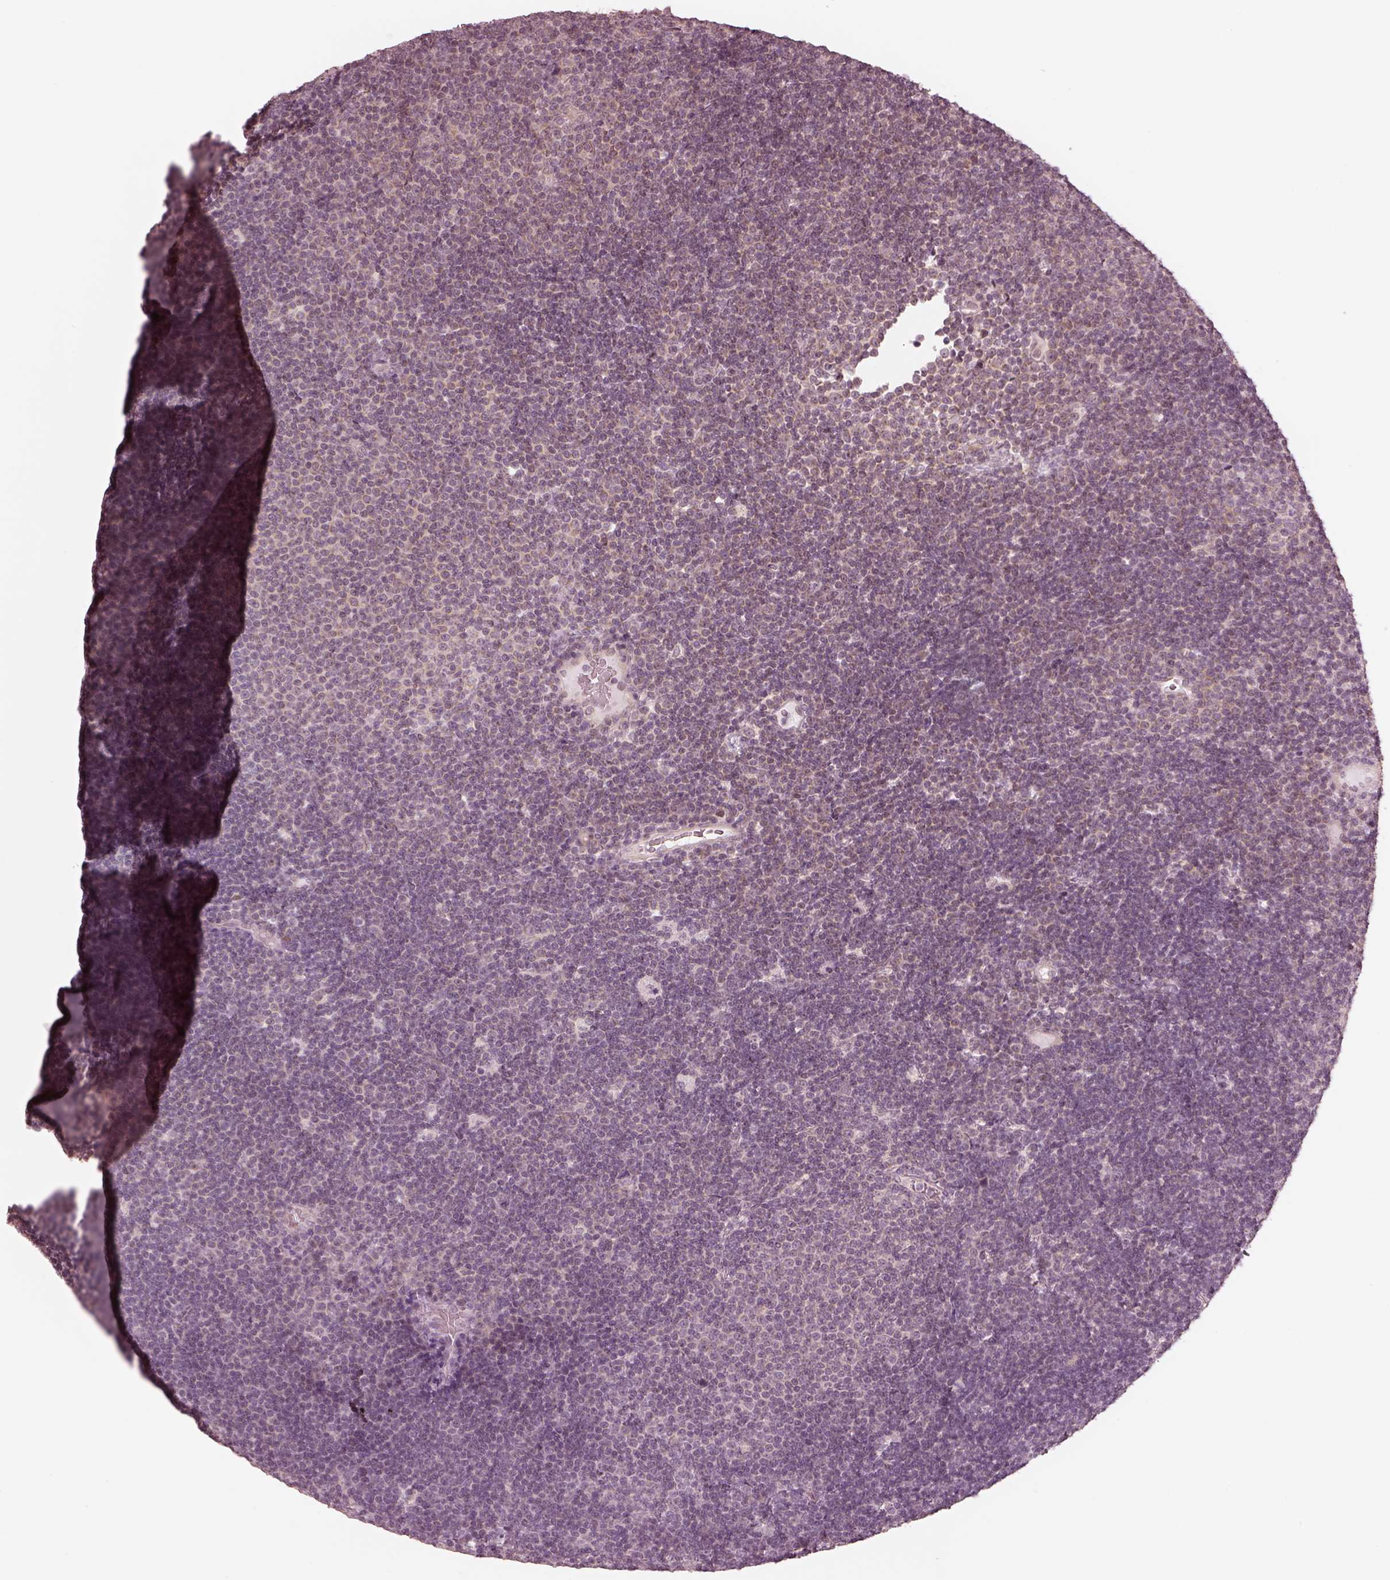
{"staining": {"intensity": "weak", "quantity": "<25%", "location": "cytoplasmic/membranous"}, "tissue": "lymphoma", "cell_type": "Tumor cells", "image_type": "cancer", "snomed": [{"axis": "morphology", "description": "Malignant lymphoma, non-Hodgkin's type, Low grade"}, {"axis": "topography", "description": "Brain"}], "caption": "IHC image of neoplastic tissue: human lymphoma stained with DAB (3,3'-diaminobenzidine) reveals no significant protein positivity in tumor cells.", "gene": "IQCB1", "patient": {"sex": "female", "age": 66}}